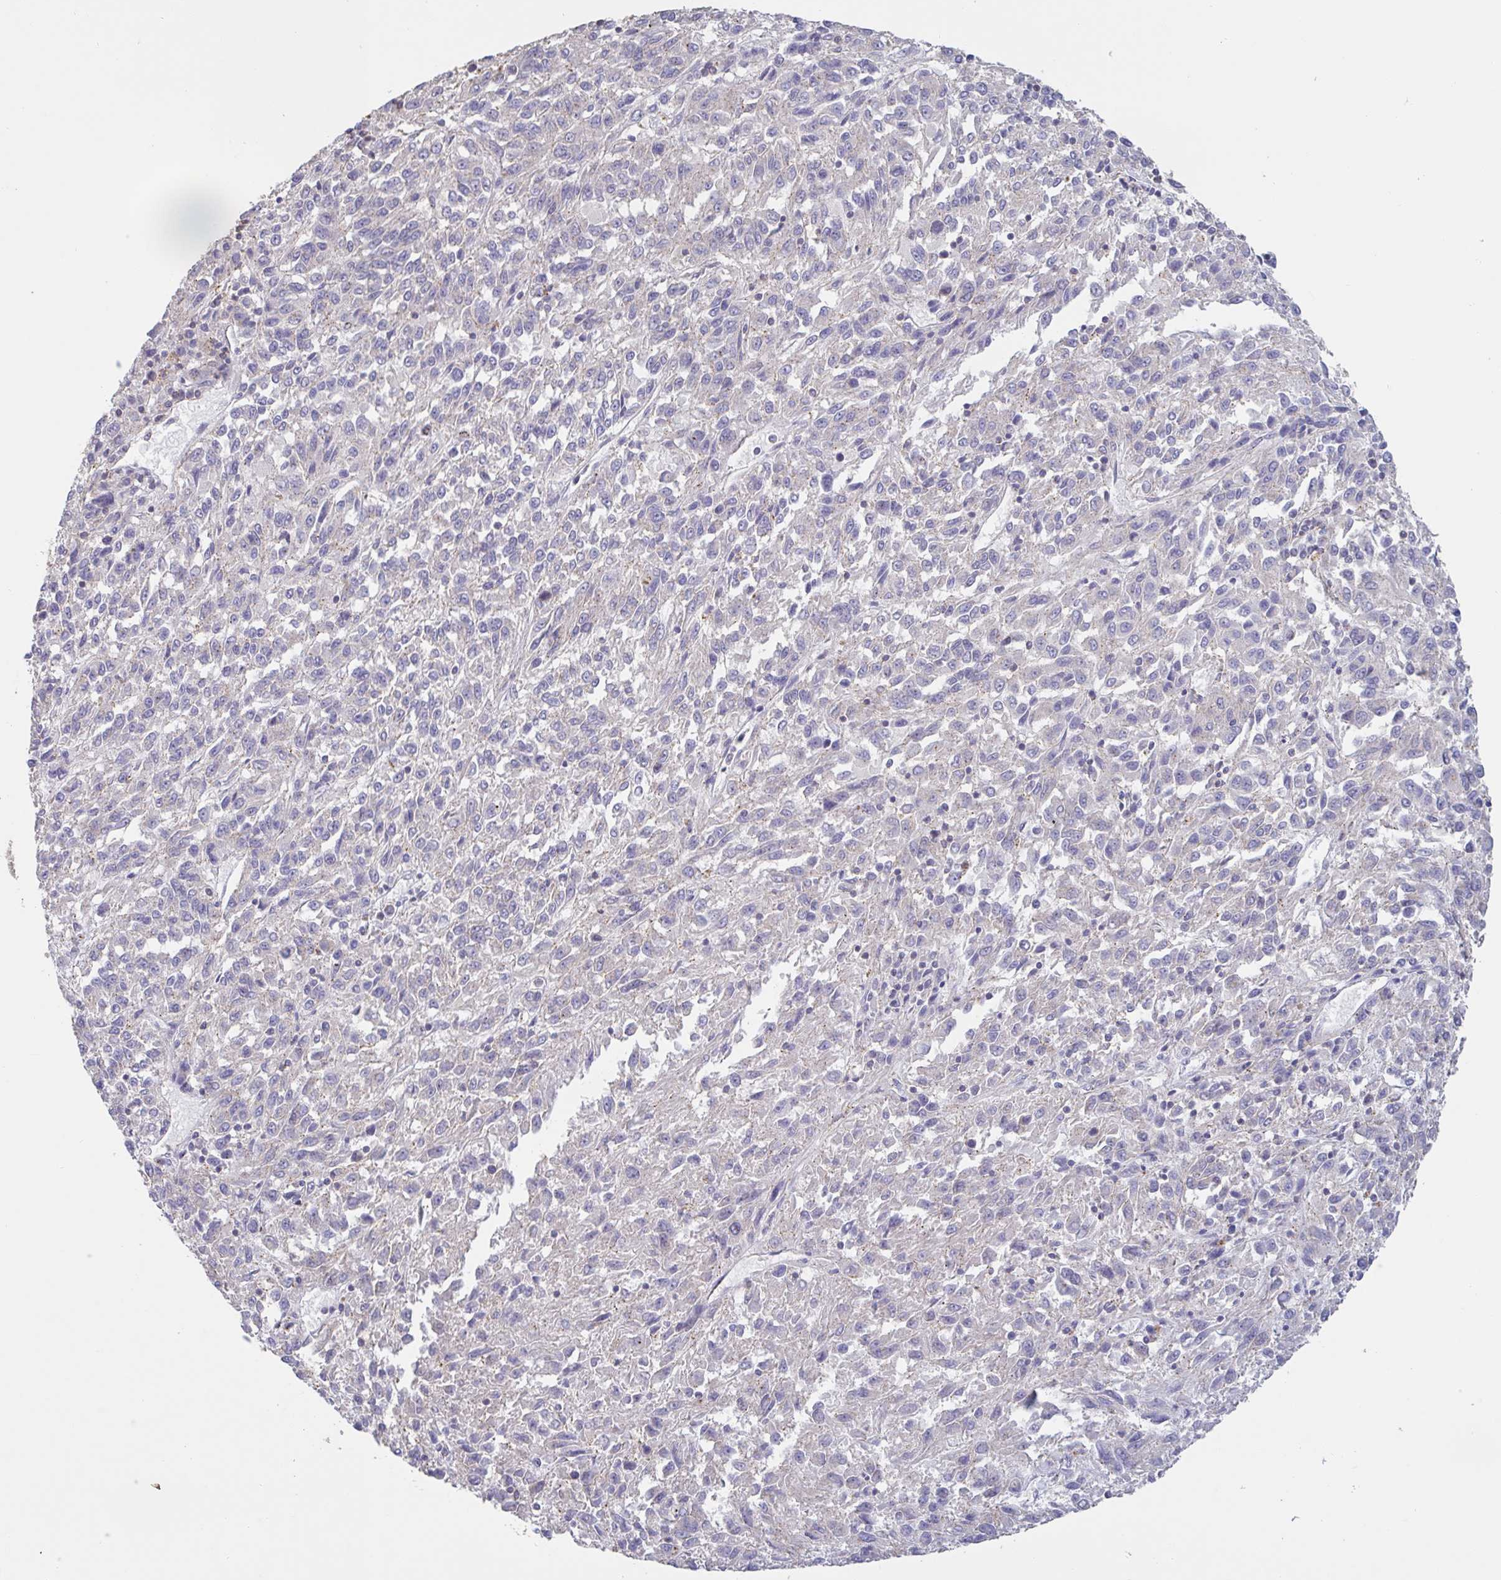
{"staining": {"intensity": "negative", "quantity": "none", "location": "none"}, "tissue": "melanoma", "cell_type": "Tumor cells", "image_type": "cancer", "snomed": [{"axis": "morphology", "description": "Malignant melanoma, Metastatic site"}, {"axis": "topography", "description": "Lung"}], "caption": "The immunohistochemistry photomicrograph has no significant positivity in tumor cells of malignant melanoma (metastatic site) tissue.", "gene": "CHMP5", "patient": {"sex": "male", "age": 64}}